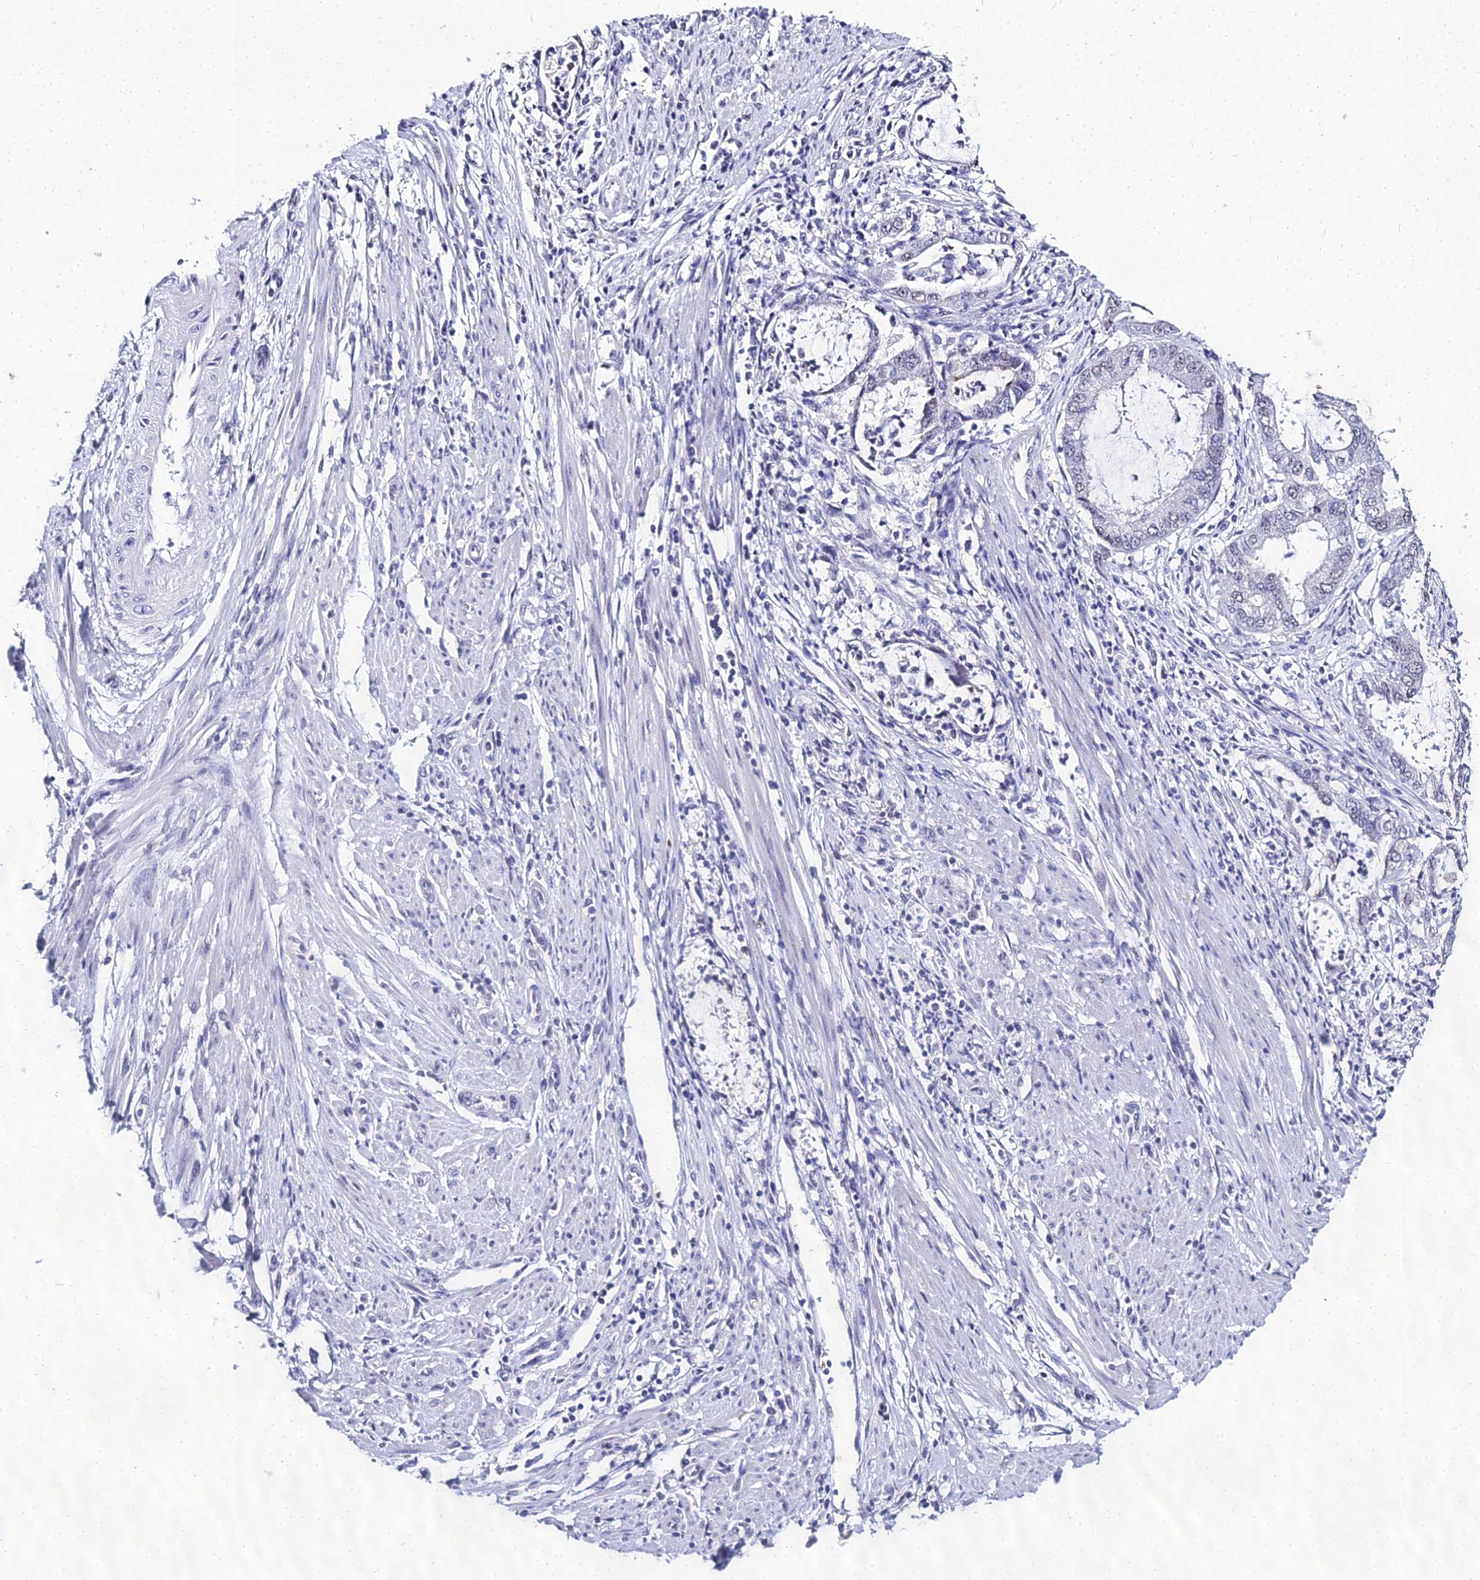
{"staining": {"intensity": "negative", "quantity": "none", "location": "none"}, "tissue": "endometrial cancer", "cell_type": "Tumor cells", "image_type": "cancer", "snomed": [{"axis": "morphology", "description": "Adenocarcinoma, NOS"}, {"axis": "topography", "description": "Endometrium"}], "caption": "DAB (3,3'-diaminobenzidine) immunohistochemical staining of endometrial cancer (adenocarcinoma) displays no significant staining in tumor cells.", "gene": "PPP4R2", "patient": {"sex": "female", "age": 51}}